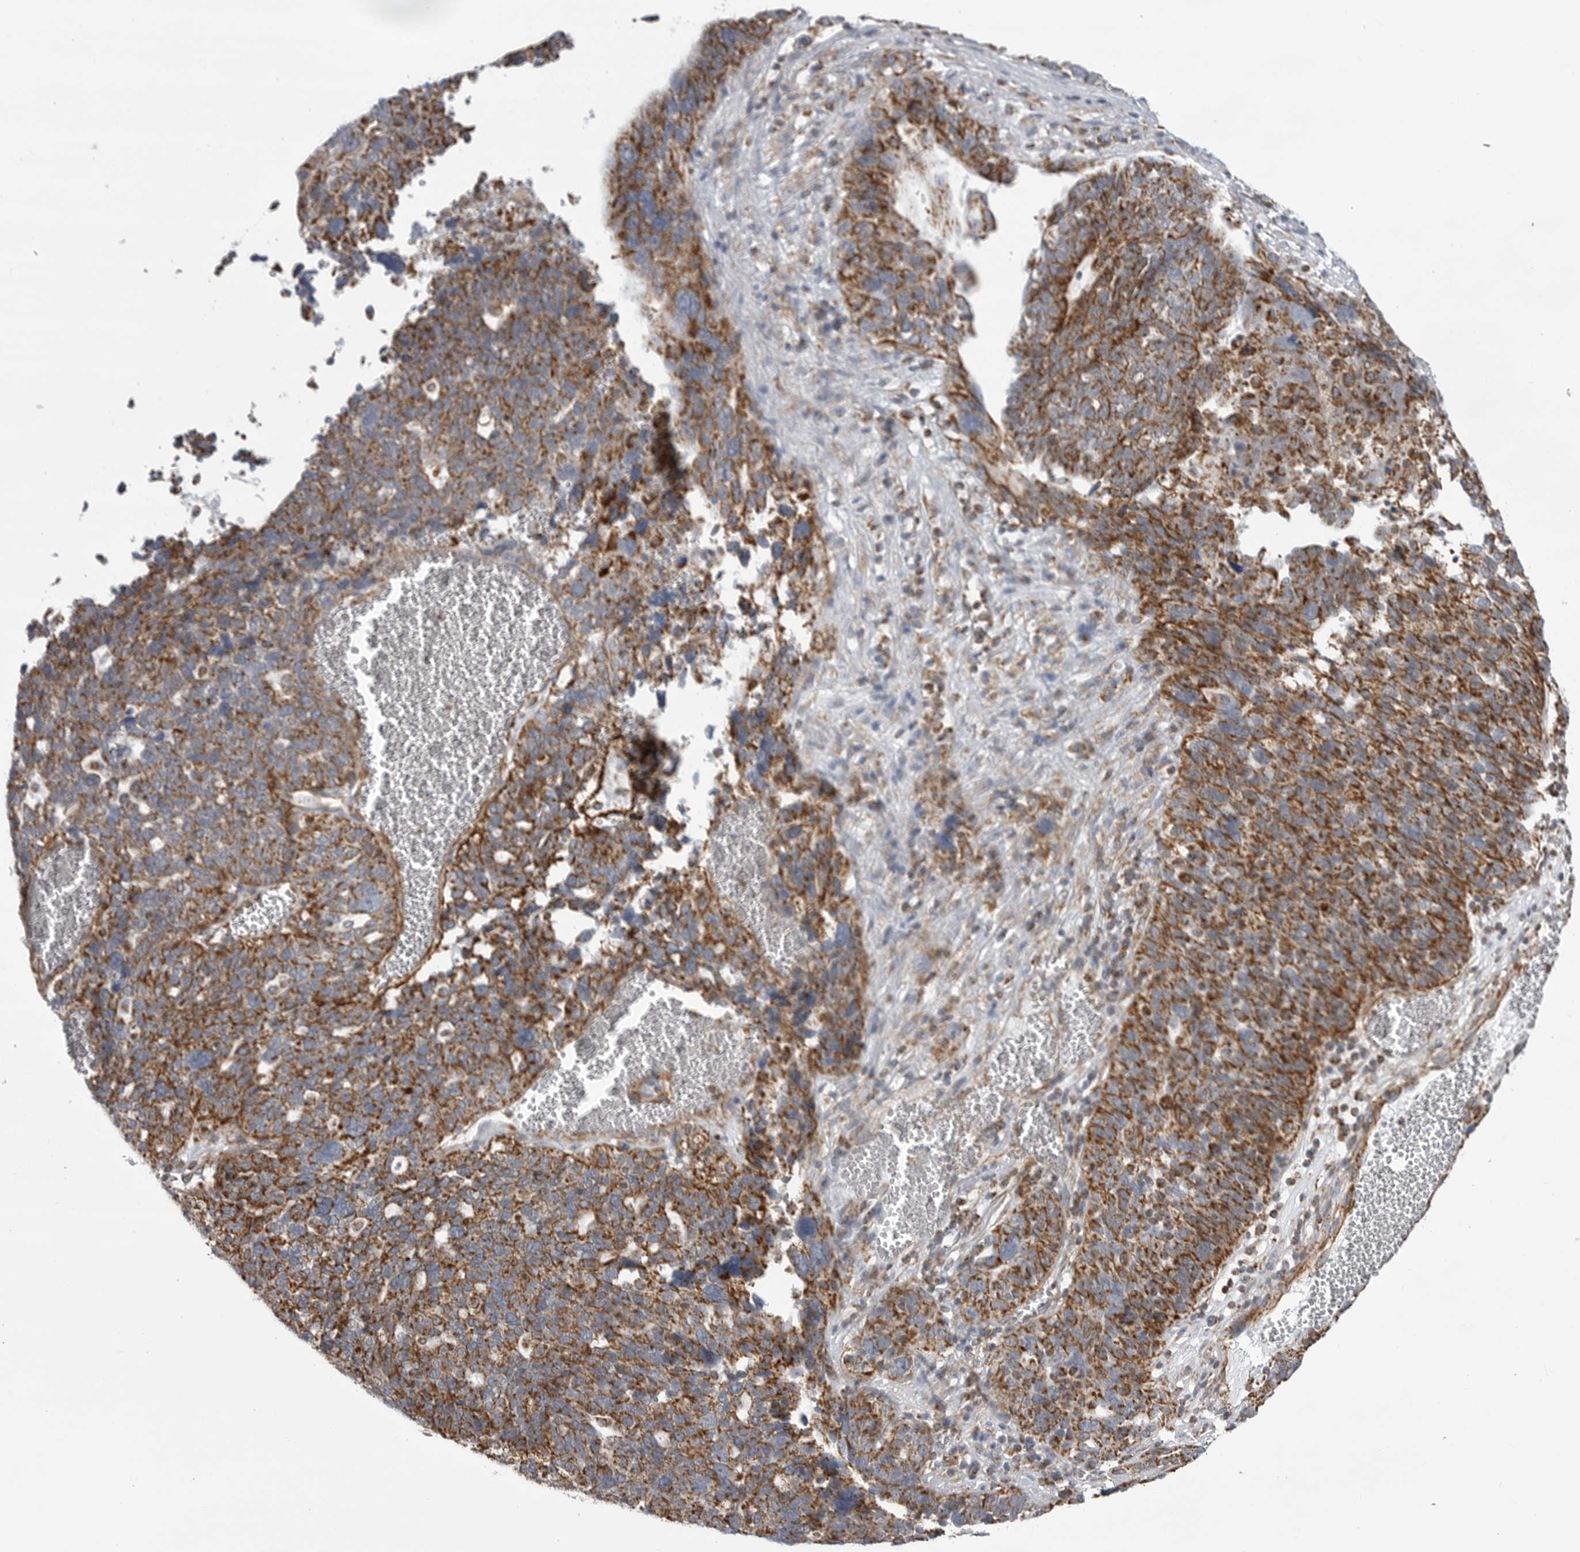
{"staining": {"intensity": "strong", "quantity": ">75%", "location": "cytoplasmic/membranous"}, "tissue": "ovarian cancer", "cell_type": "Tumor cells", "image_type": "cancer", "snomed": [{"axis": "morphology", "description": "Cystadenocarcinoma, serous, NOS"}, {"axis": "topography", "description": "Ovary"}], "caption": "Ovarian cancer was stained to show a protein in brown. There is high levels of strong cytoplasmic/membranous positivity in about >75% of tumor cells.", "gene": "FH", "patient": {"sex": "female", "age": 59}}